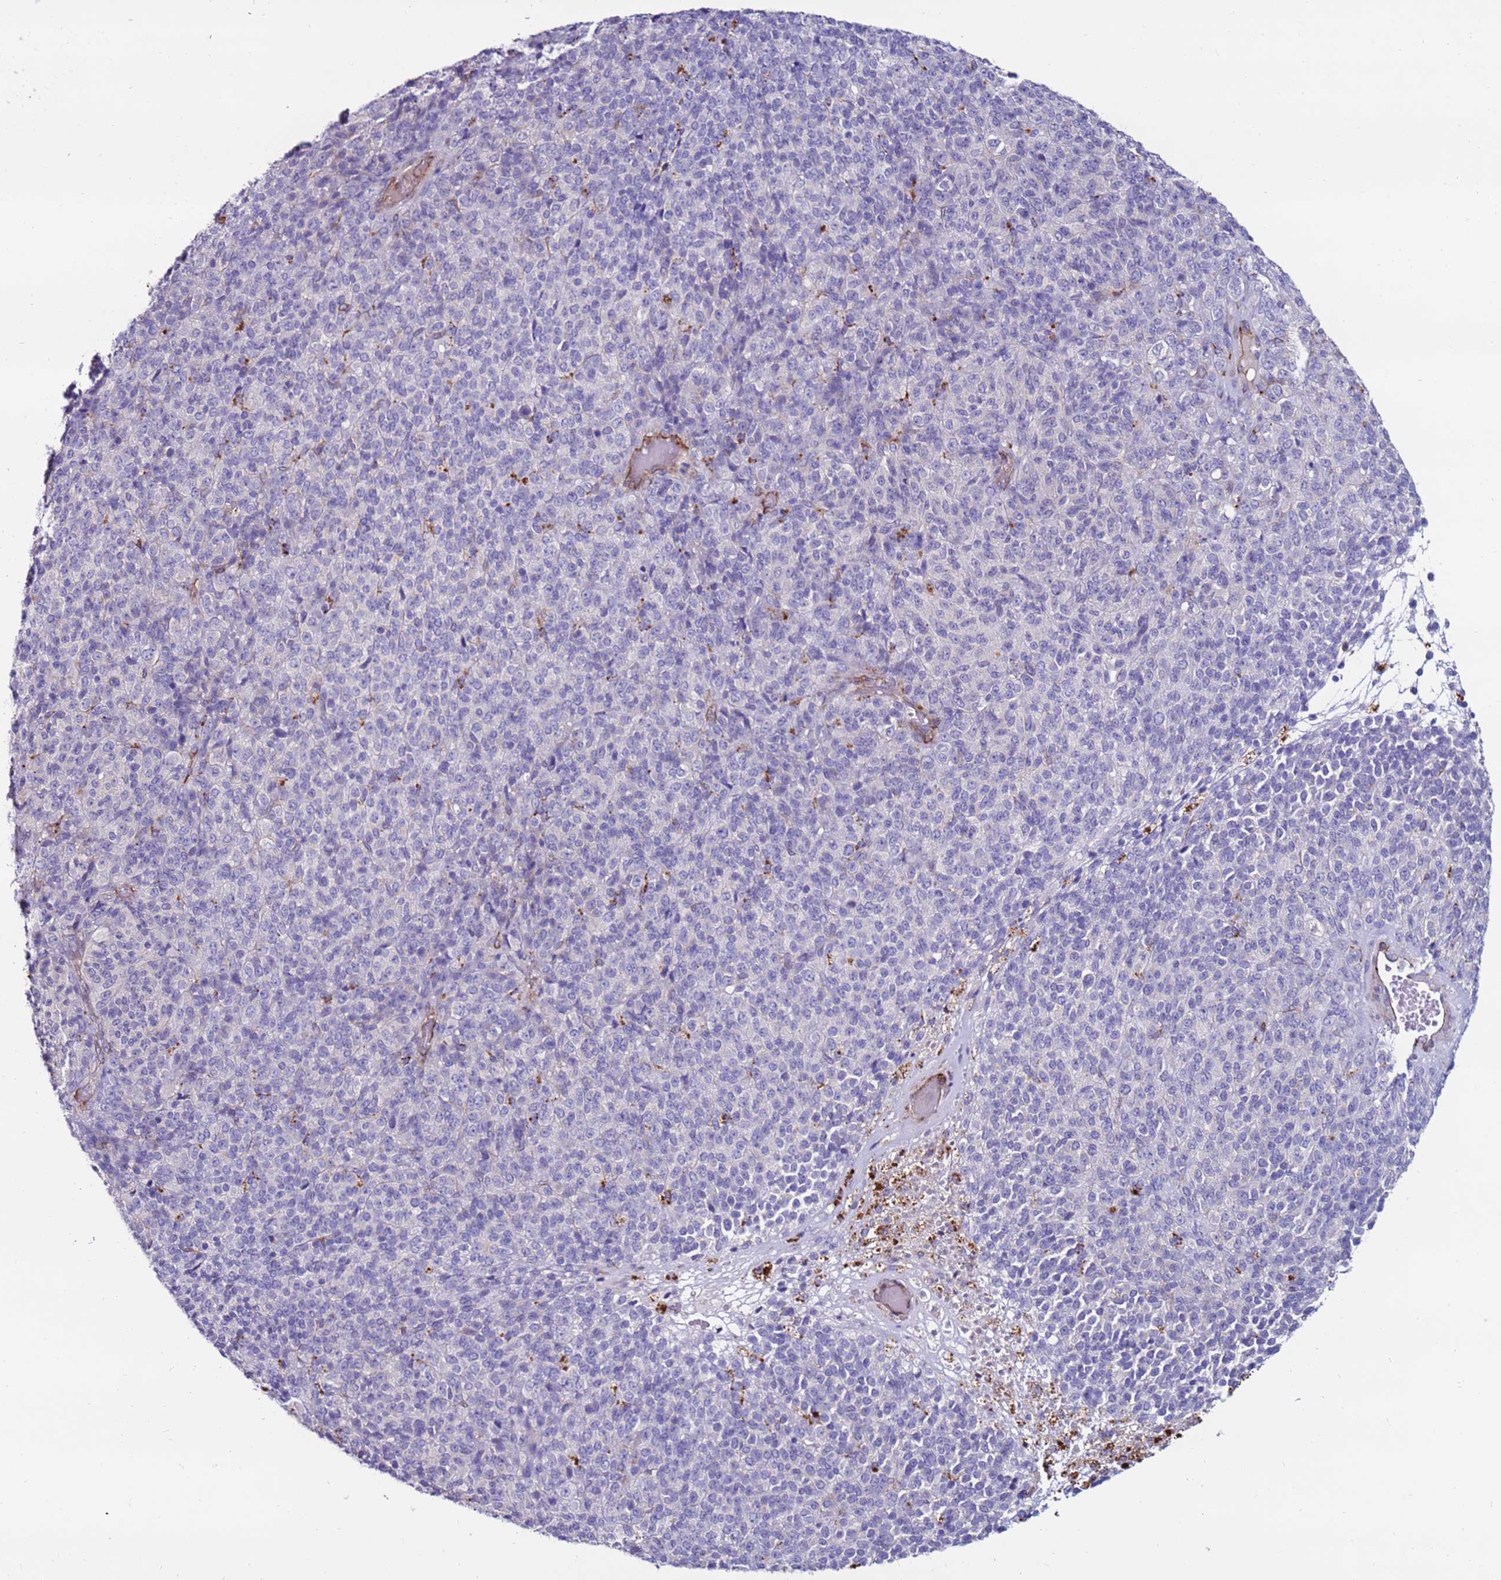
{"staining": {"intensity": "negative", "quantity": "none", "location": "none"}, "tissue": "melanoma", "cell_type": "Tumor cells", "image_type": "cancer", "snomed": [{"axis": "morphology", "description": "Malignant melanoma, Metastatic site"}, {"axis": "topography", "description": "Brain"}], "caption": "Melanoma was stained to show a protein in brown. There is no significant staining in tumor cells. (Immunohistochemistry (ihc), brightfield microscopy, high magnification).", "gene": "CLEC4M", "patient": {"sex": "female", "age": 56}}